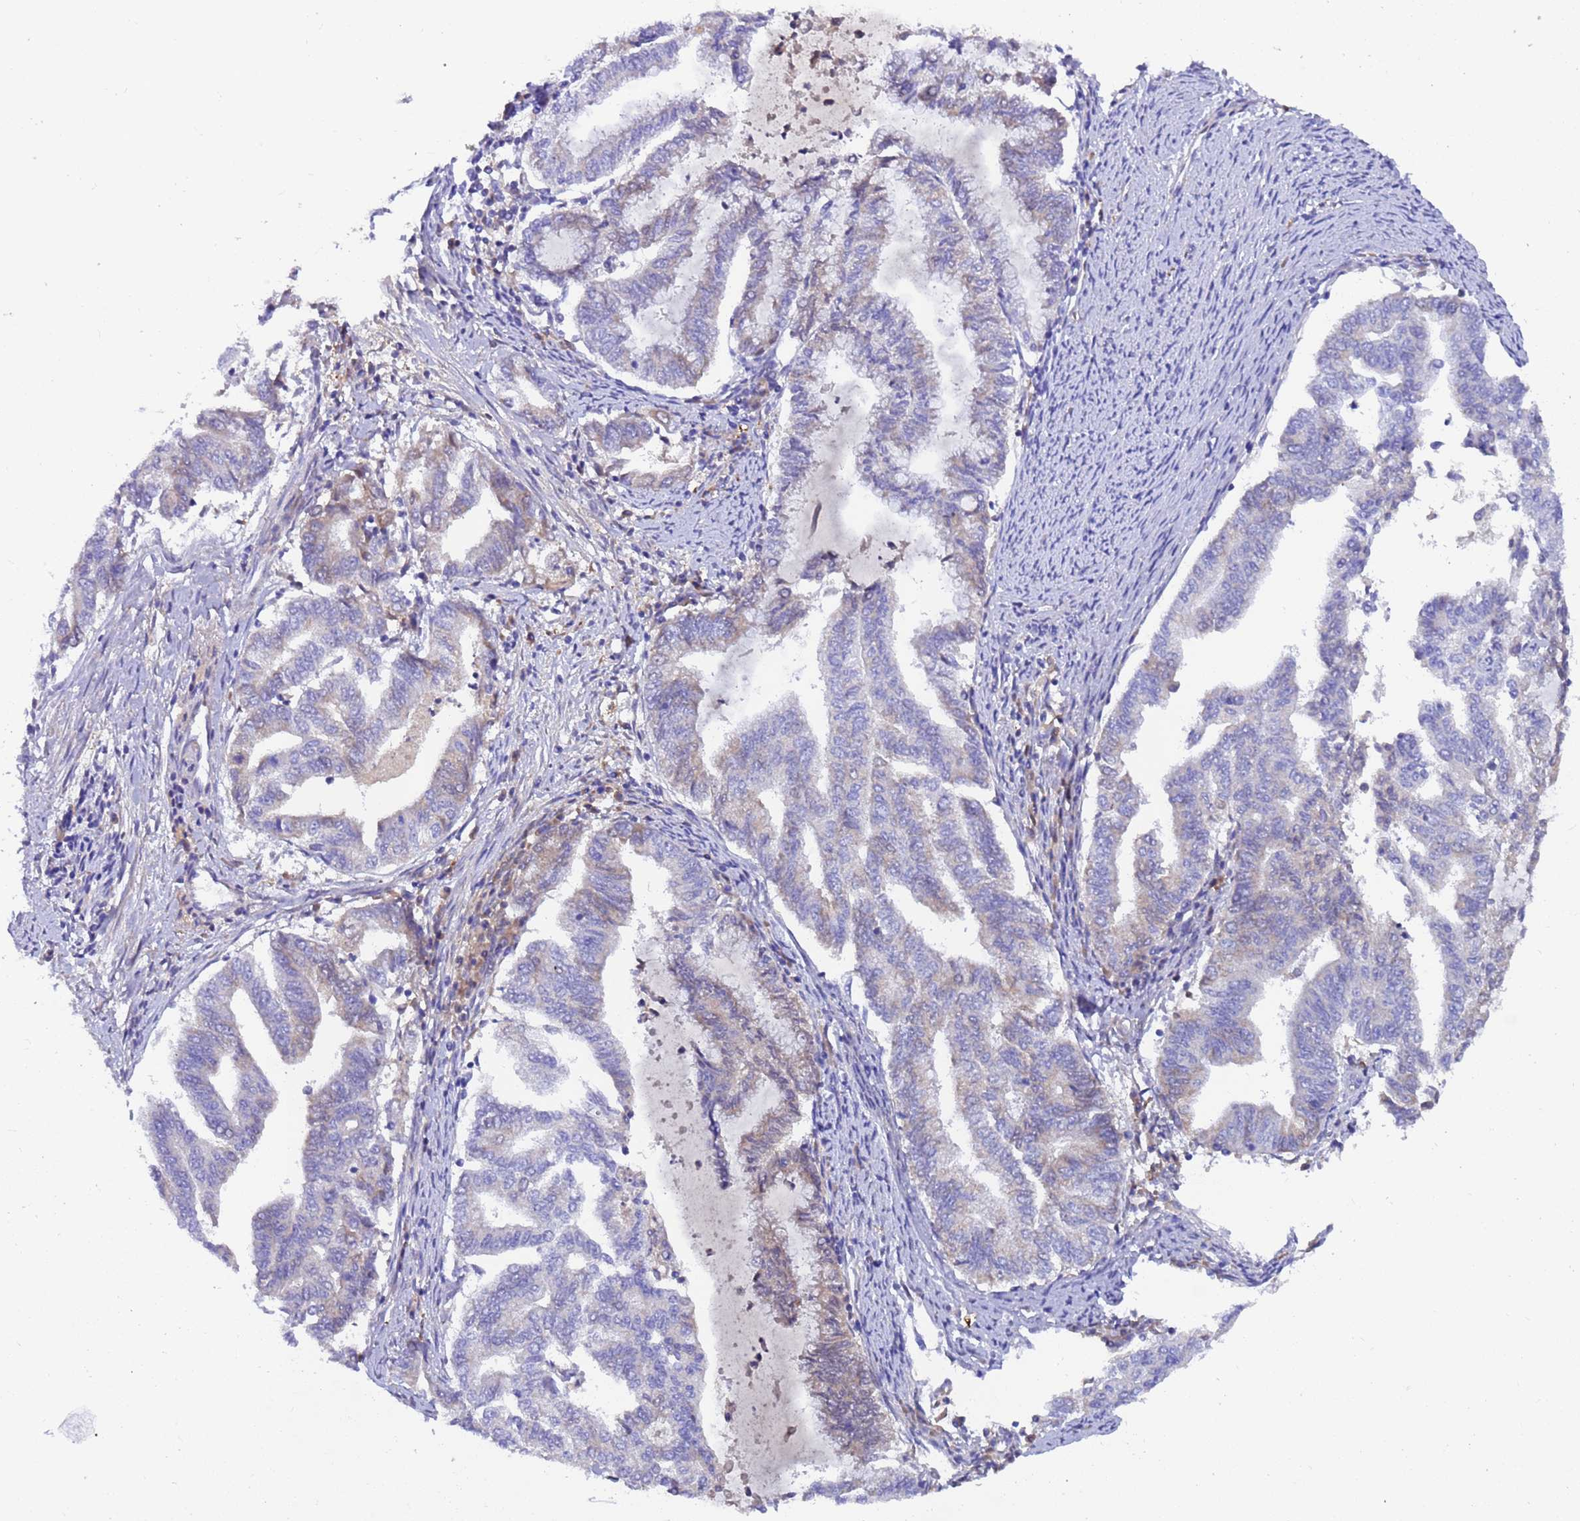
{"staining": {"intensity": "negative", "quantity": "none", "location": "none"}, "tissue": "endometrial cancer", "cell_type": "Tumor cells", "image_type": "cancer", "snomed": [{"axis": "morphology", "description": "Adenocarcinoma, NOS"}, {"axis": "topography", "description": "Endometrium"}], "caption": "DAB (3,3'-diaminobenzidine) immunohistochemical staining of human adenocarcinoma (endometrial) reveals no significant staining in tumor cells.", "gene": "FOXRED1", "patient": {"sex": "female", "age": 79}}